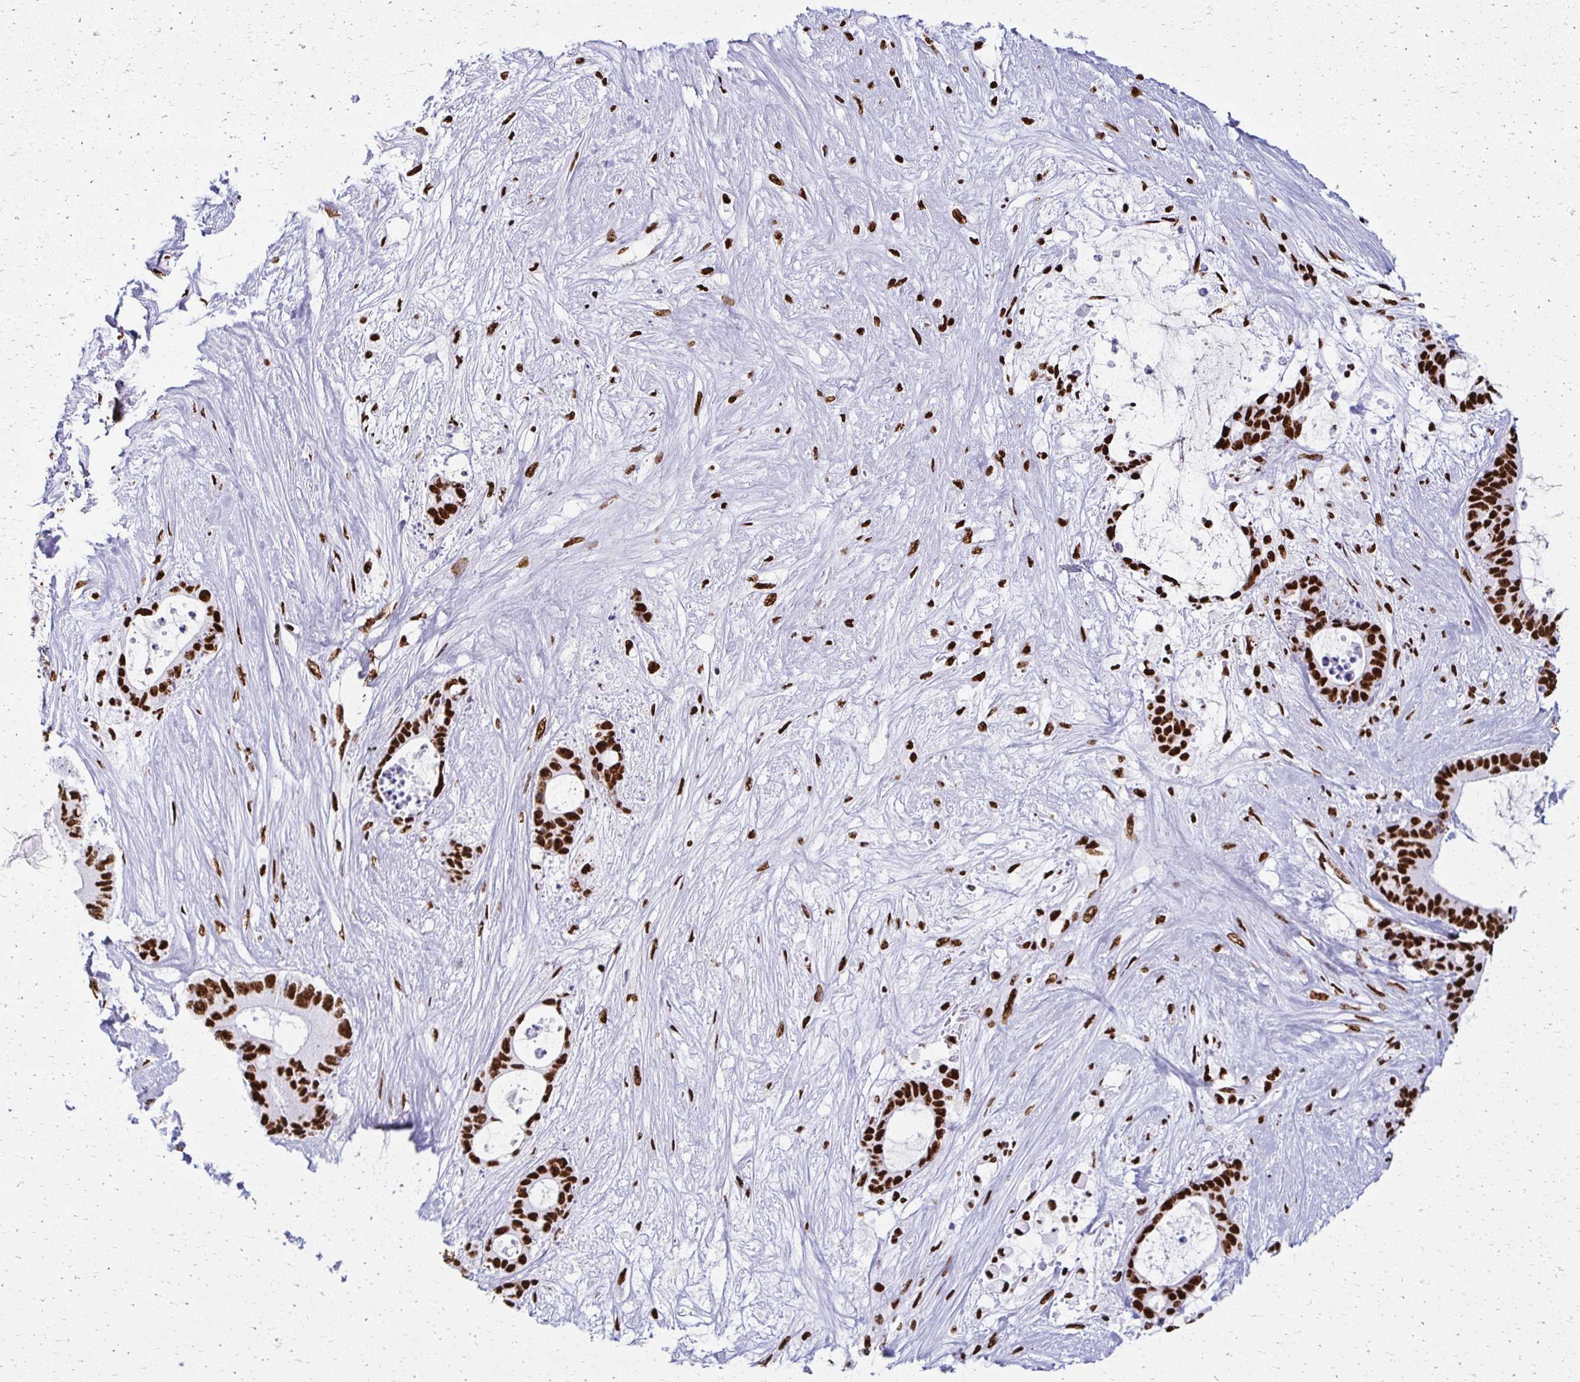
{"staining": {"intensity": "strong", "quantity": ">75%", "location": "nuclear"}, "tissue": "liver cancer", "cell_type": "Tumor cells", "image_type": "cancer", "snomed": [{"axis": "morphology", "description": "Normal tissue, NOS"}, {"axis": "morphology", "description": "Cholangiocarcinoma"}, {"axis": "topography", "description": "Liver"}, {"axis": "topography", "description": "Peripheral nerve tissue"}], "caption": "The image demonstrates staining of liver cancer (cholangiocarcinoma), revealing strong nuclear protein staining (brown color) within tumor cells.", "gene": "NONO", "patient": {"sex": "female", "age": 73}}